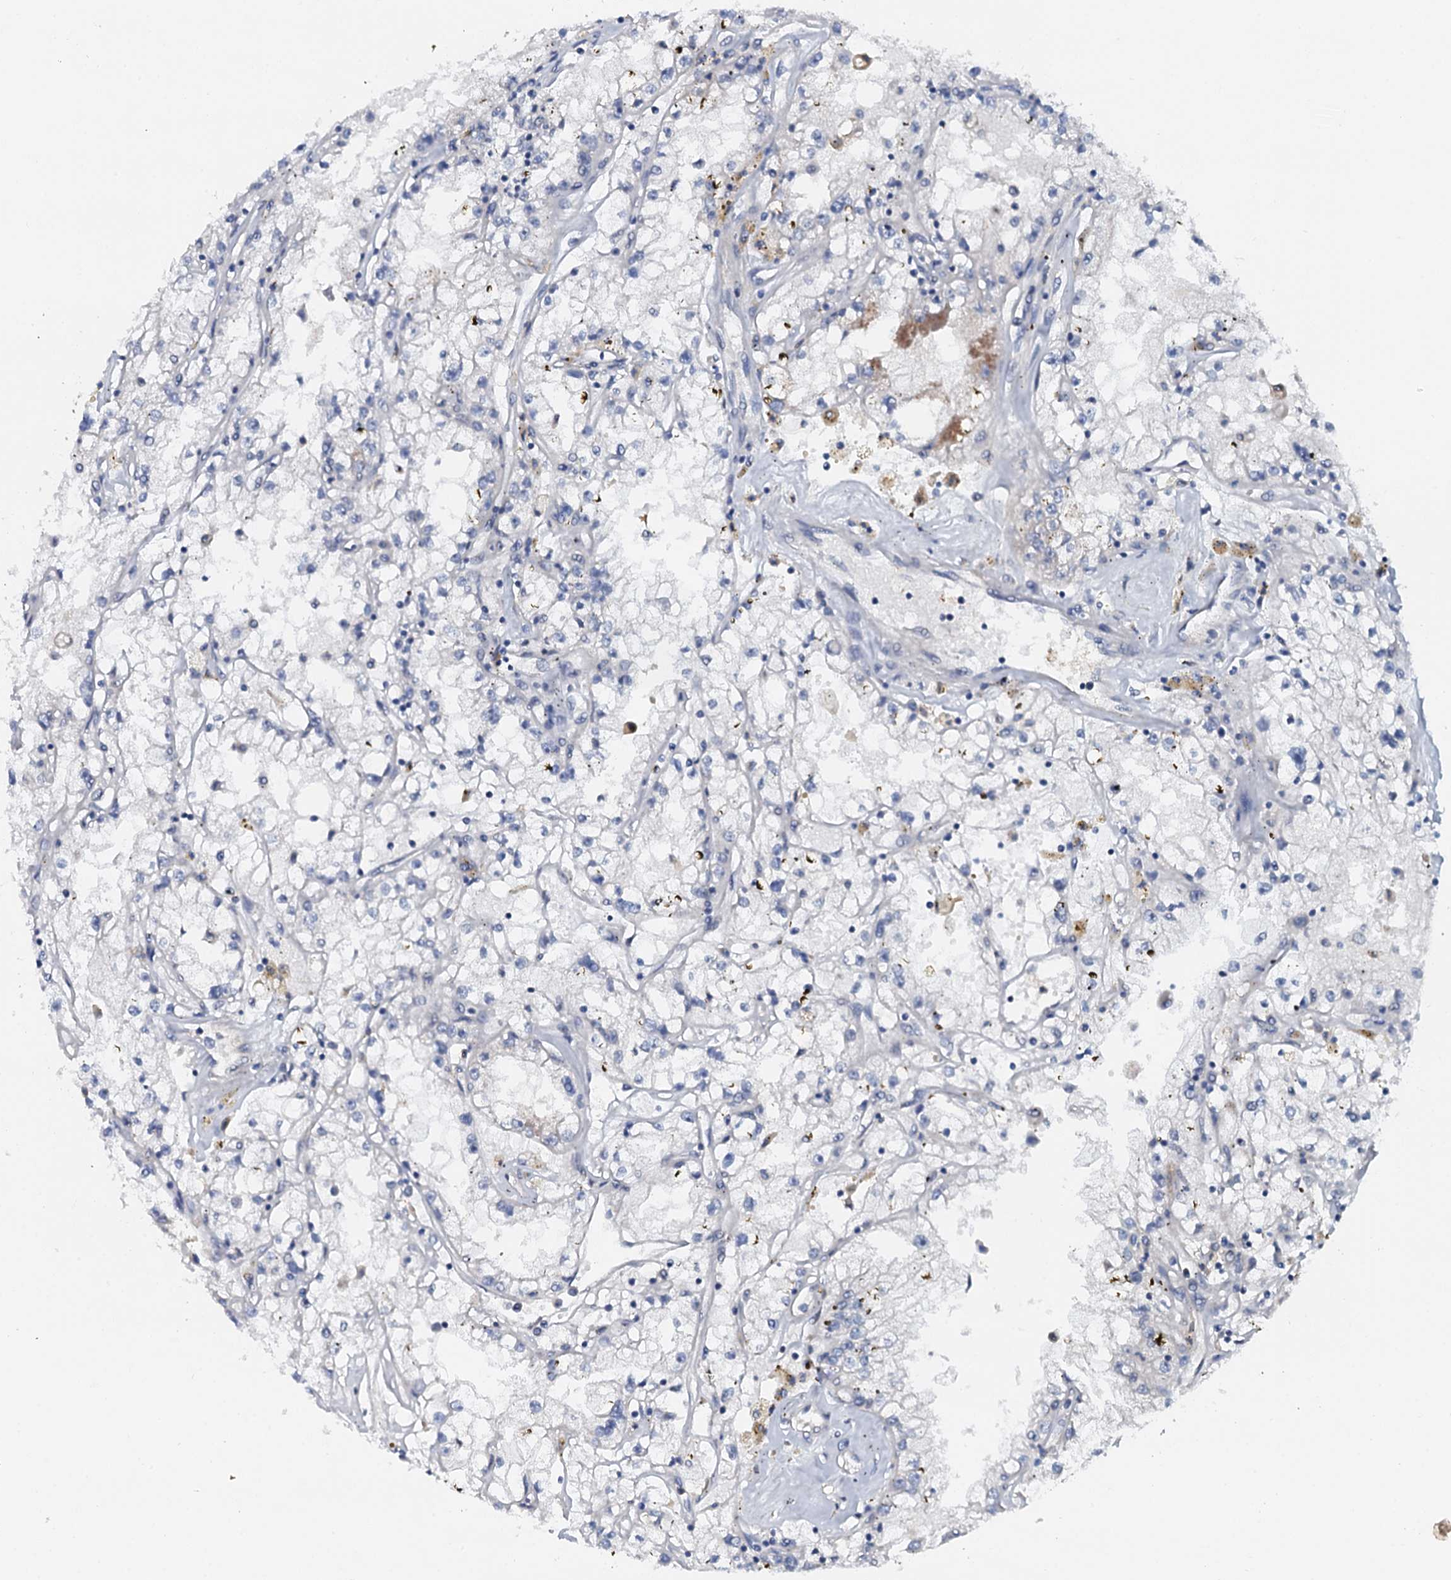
{"staining": {"intensity": "negative", "quantity": "none", "location": "none"}, "tissue": "renal cancer", "cell_type": "Tumor cells", "image_type": "cancer", "snomed": [{"axis": "morphology", "description": "Adenocarcinoma, NOS"}, {"axis": "topography", "description": "Kidney"}], "caption": "Human renal cancer stained for a protein using immunohistochemistry exhibits no staining in tumor cells.", "gene": "SNTA1", "patient": {"sex": "male", "age": 56}}